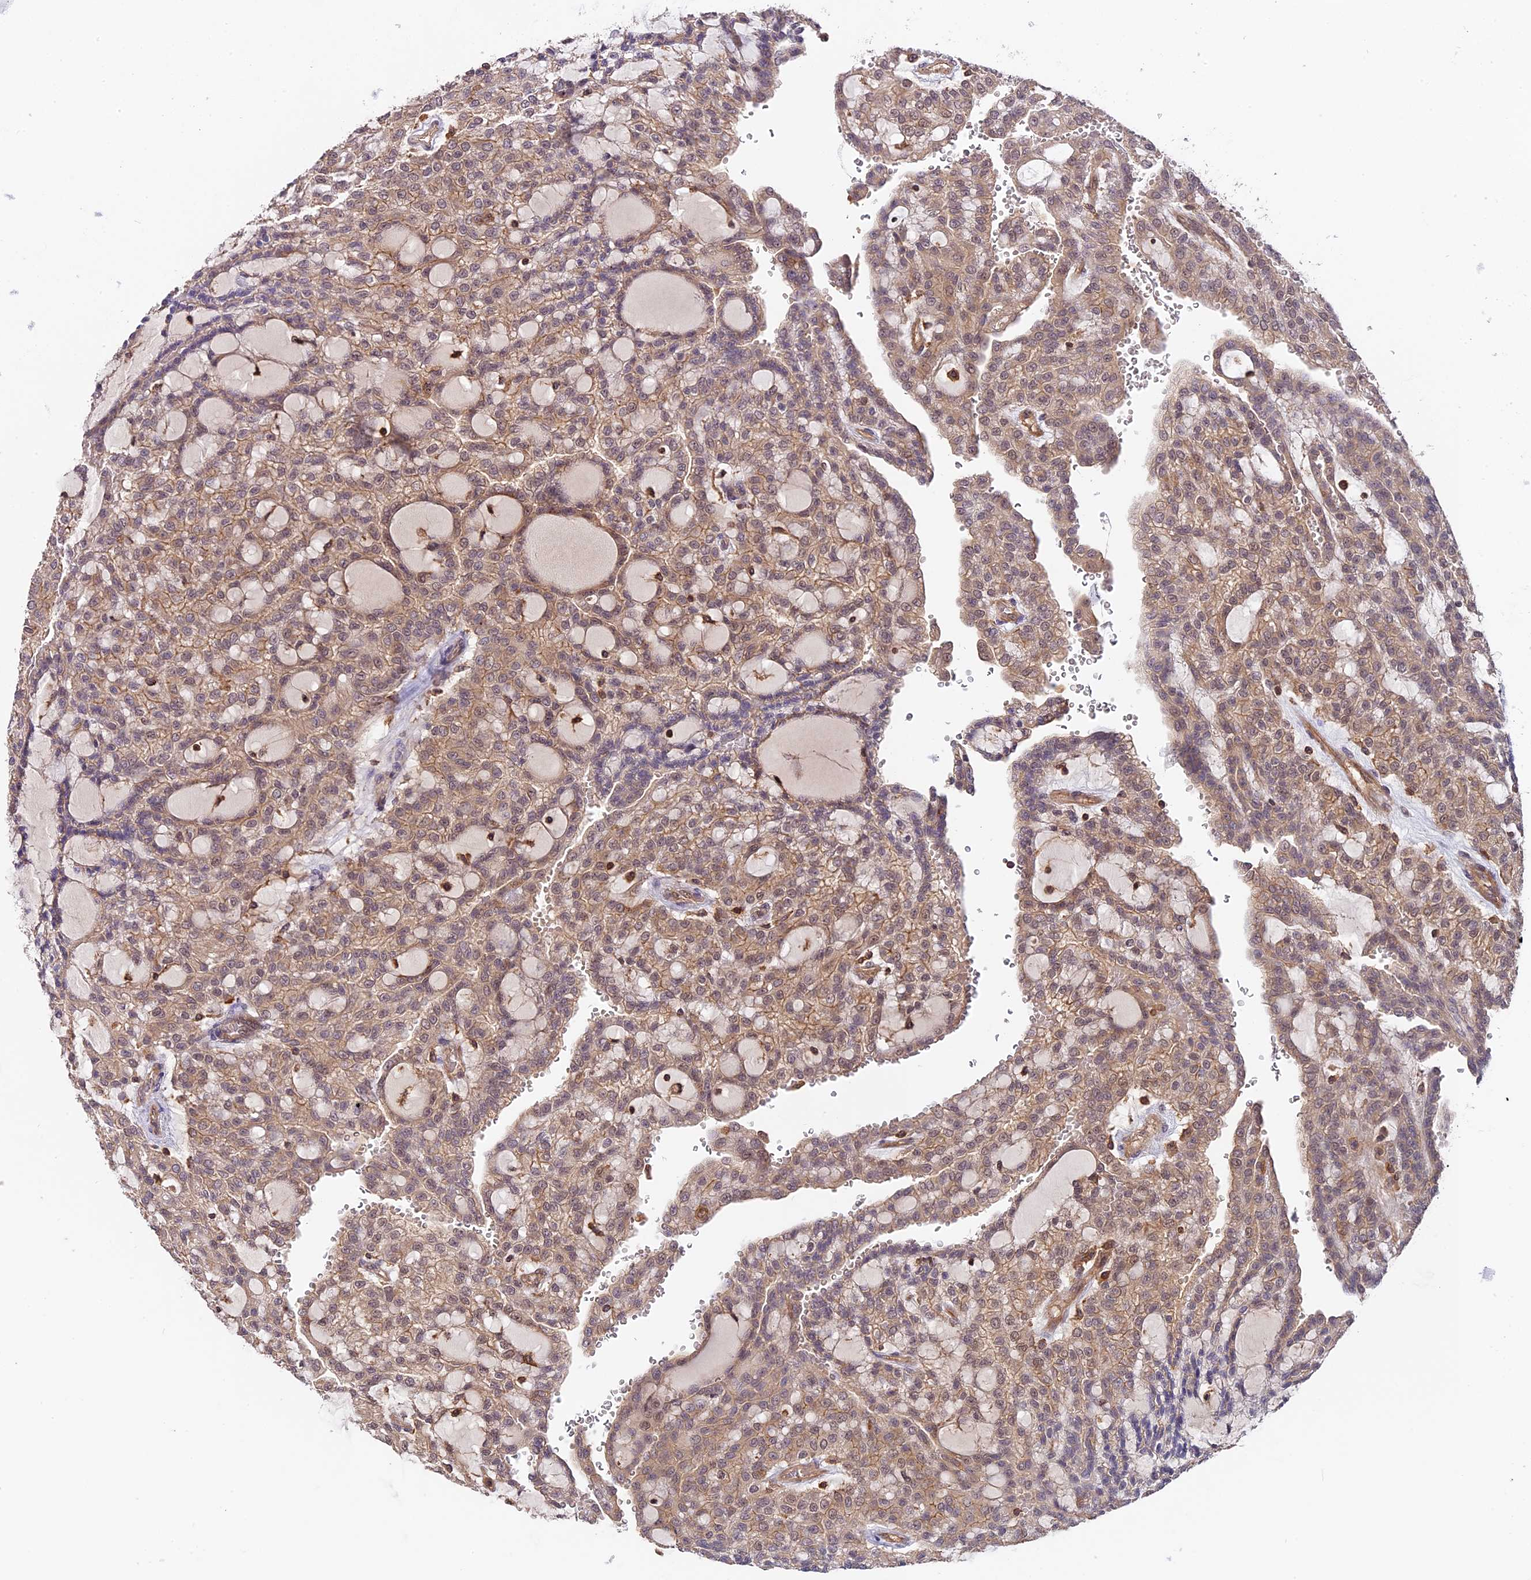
{"staining": {"intensity": "weak", "quantity": ">75%", "location": "cytoplasmic/membranous"}, "tissue": "renal cancer", "cell_type": "Tumor cells", "image_type": "cancer", "snomed": [{"axis": "morphology", "description": "Adenocarcinoma, NOS"}, {"axis": "topography", "description": "Kidney"}], "caption": "Human renal adenocarcinoma stained for a protein (brown) reveals weak cytoplasmic/membranous positive staining in approximately >75% of tumor cells.", "gene": "SKIDA1", "patient": {"sex": "male", "age": 63}}